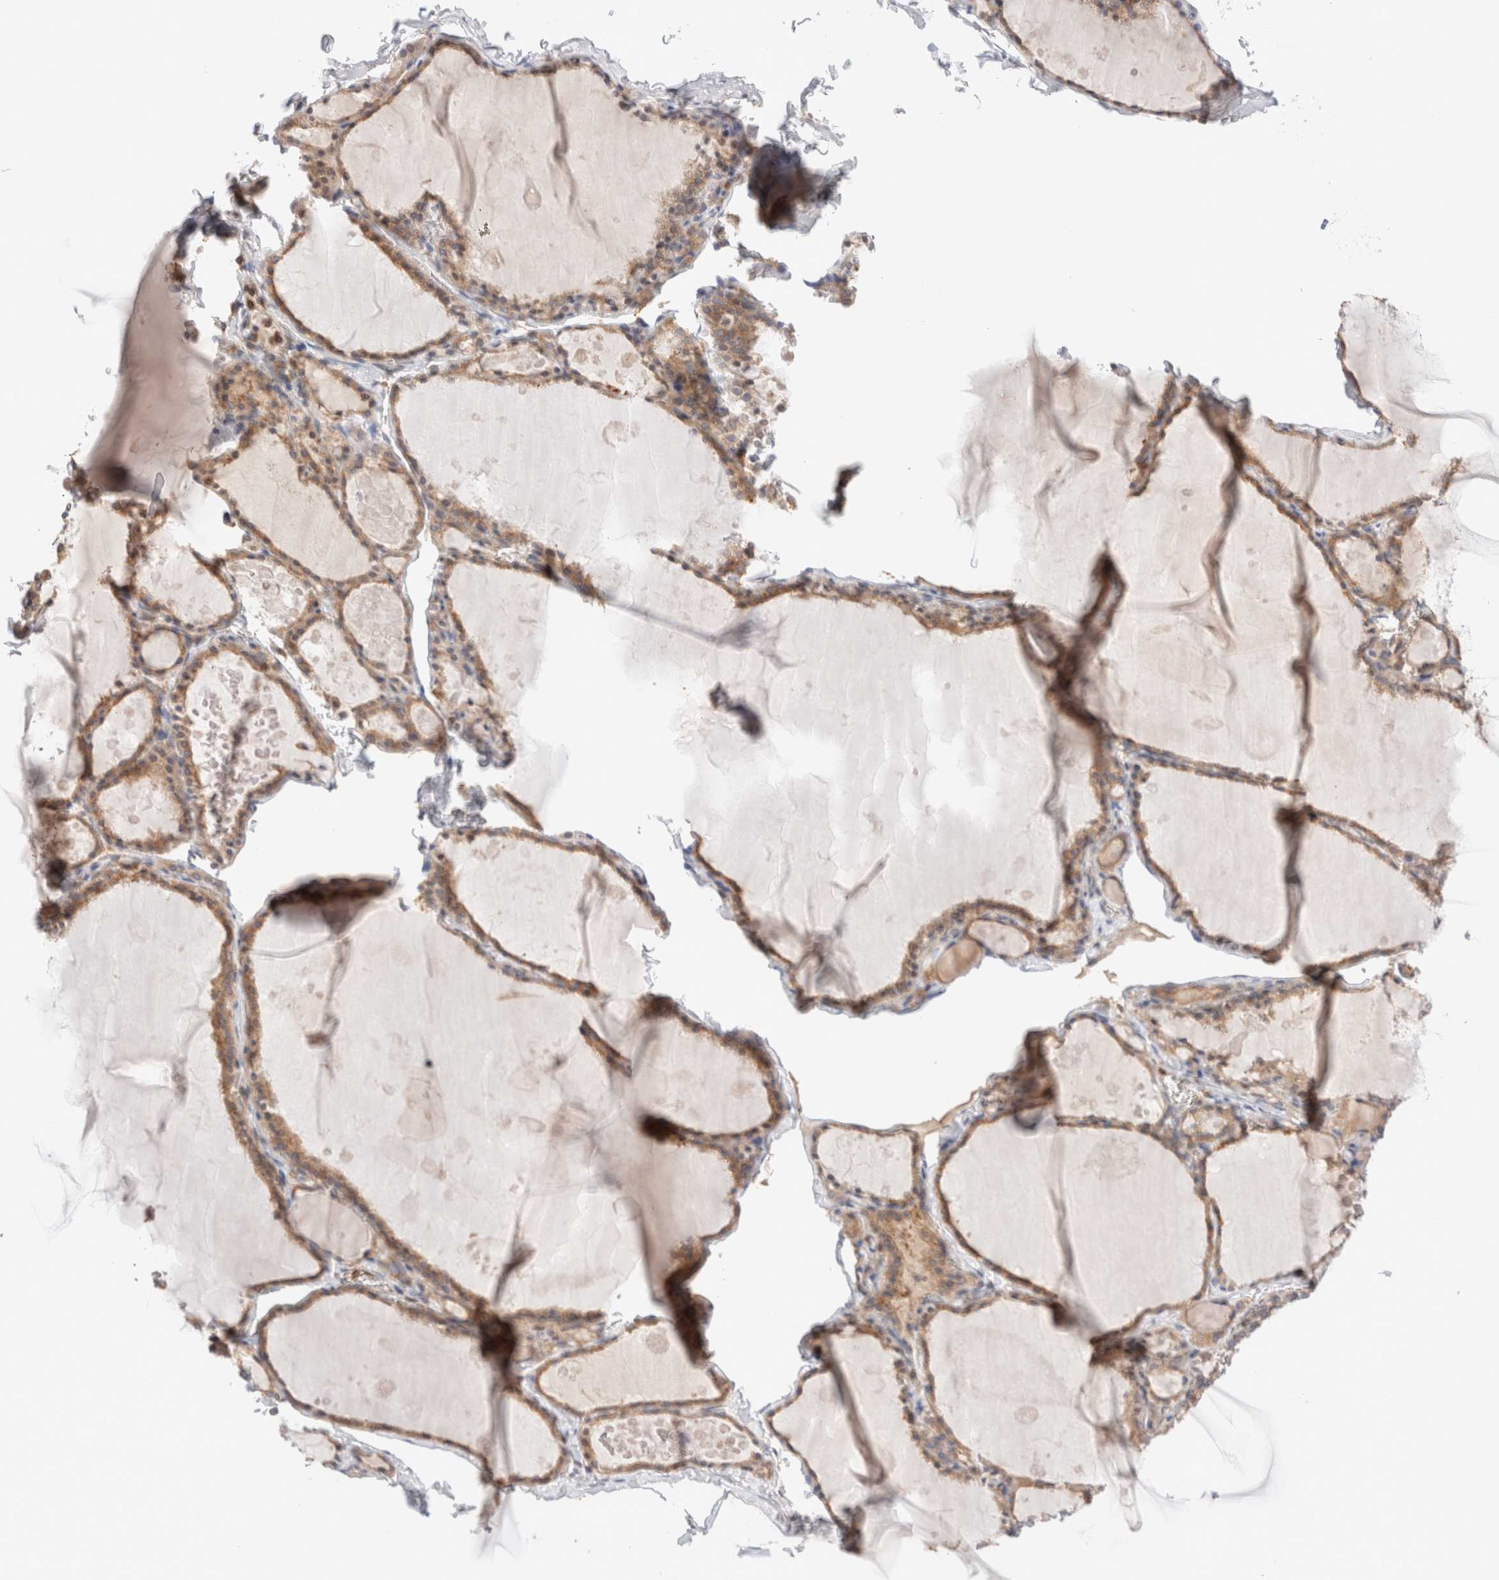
{"staining": {"intensity": "moderate", "quantity": ">75%", "location": "cytoplasmic/membranous"}, "tissue": "thyroid gland", "cell_type": "Glandular cells", "image_type": "normal", "snomed": [{"axis": "morphology", "description": "Normal tissue, NOS"}, {"axis": "topography", "description": "Thyroid gland"}], "caption": "Immunohistochemistry photomicrograph of unremarkable thyroid gland stained for a protein (brown), which displays medium levels of moderate cytoplasmic/membranous expression in about >75% of glandular cells.", "gene": "SIKE1", "patient": {"sex": "male", "age": 56}}